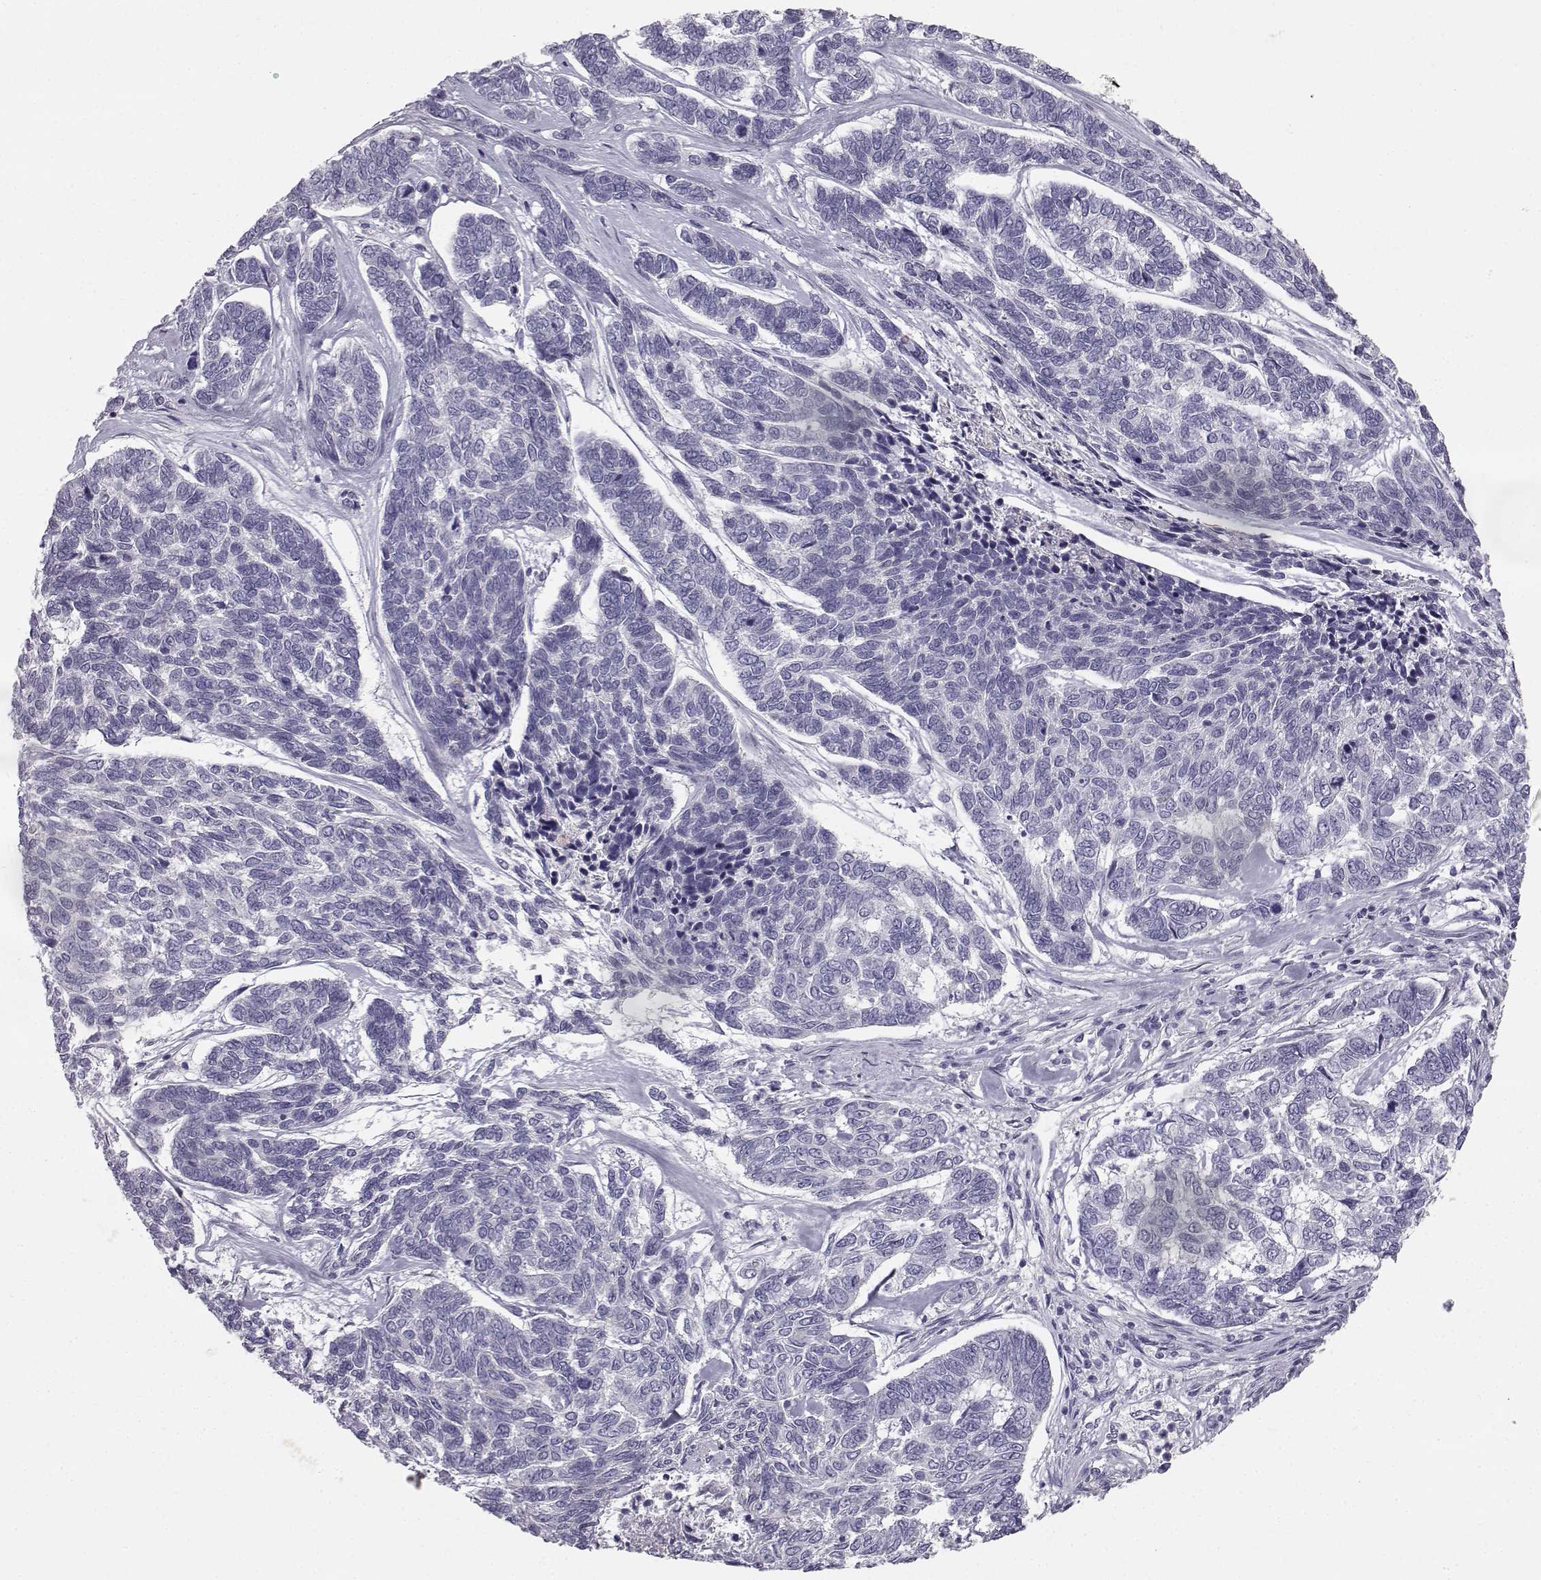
{"staining": {"intensity": "negative", "quantity": "none", "location": "none"}, "tissue": "skin cancer", "cell_type": "Tumor cells", "image_type": "cancer", "snomed": [{"axis": "morphology", "description": "Basal cell carcinoma"}, {"axis": "topography", "description": "Skin"}], "caption": "High magnification brightfield microscopy of skin cancer stained with DAB (3,3'-diaminobenzidine) (brown) and counterstained with hematoxylin (blue): tumor cells show no significant positivity. (Stains: DAB IHC with hematoxylin counter stain, Microscopy: brightfield microscopy at high magnification).", "gene": "MYCBPAP", "patient": {"sex": "female", "age": 65}}